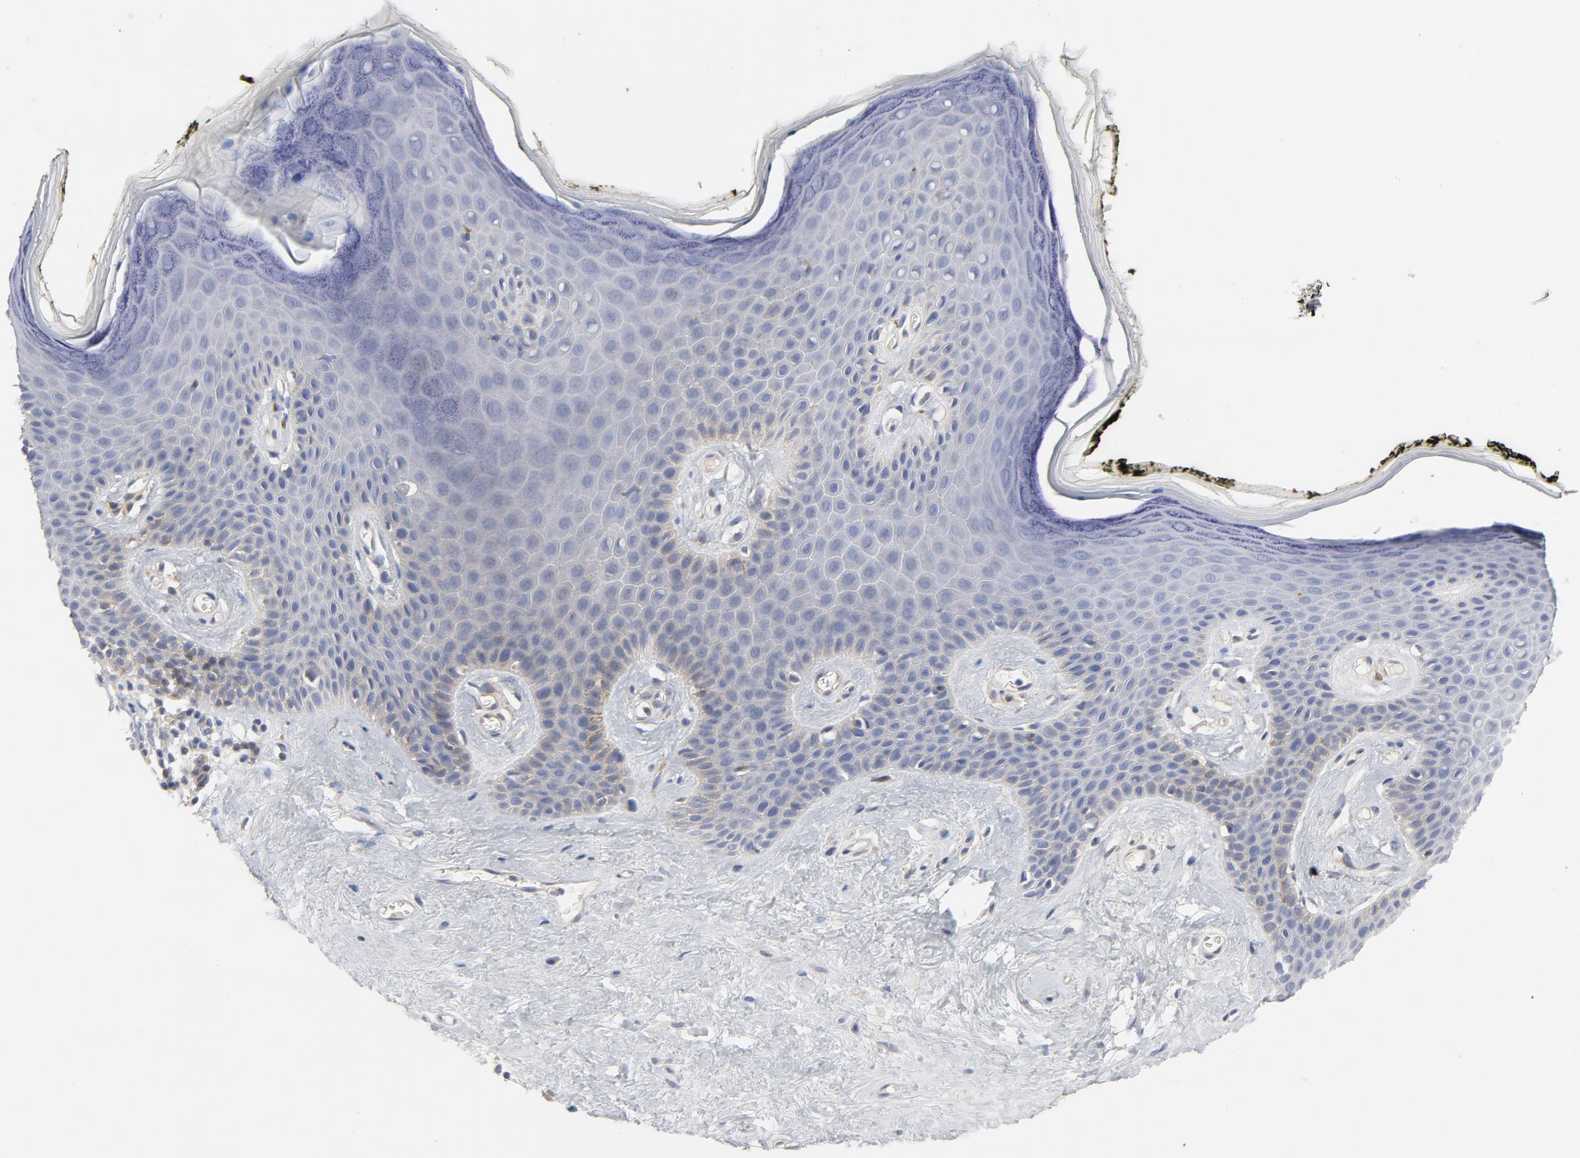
{"staining": {"intensity": "weak", "quantity": "<25%", "location": "cytoplasmic/membranous"}, "tissue": "skin", "cell_type": "Epidermal cells", "image_type": "normal", "snomed": [{"axis": "morphology", "description": "Normal tissue, NOS"}, {"axis": "morphology", "description": "Inflammation, NOS"}, {"axis": "topography", "description": "Vulva"}], "caption": "This photomicrograph is of normal skin stained with IHC to label a protein in brown with the nuclei are counter-stained blue. There is no staining in epidermal cells. (DAB immunohistochemistry (IHC), high magnification).", "gene": "ROCK1", "patient": {"sex": "female", "age": 84}}